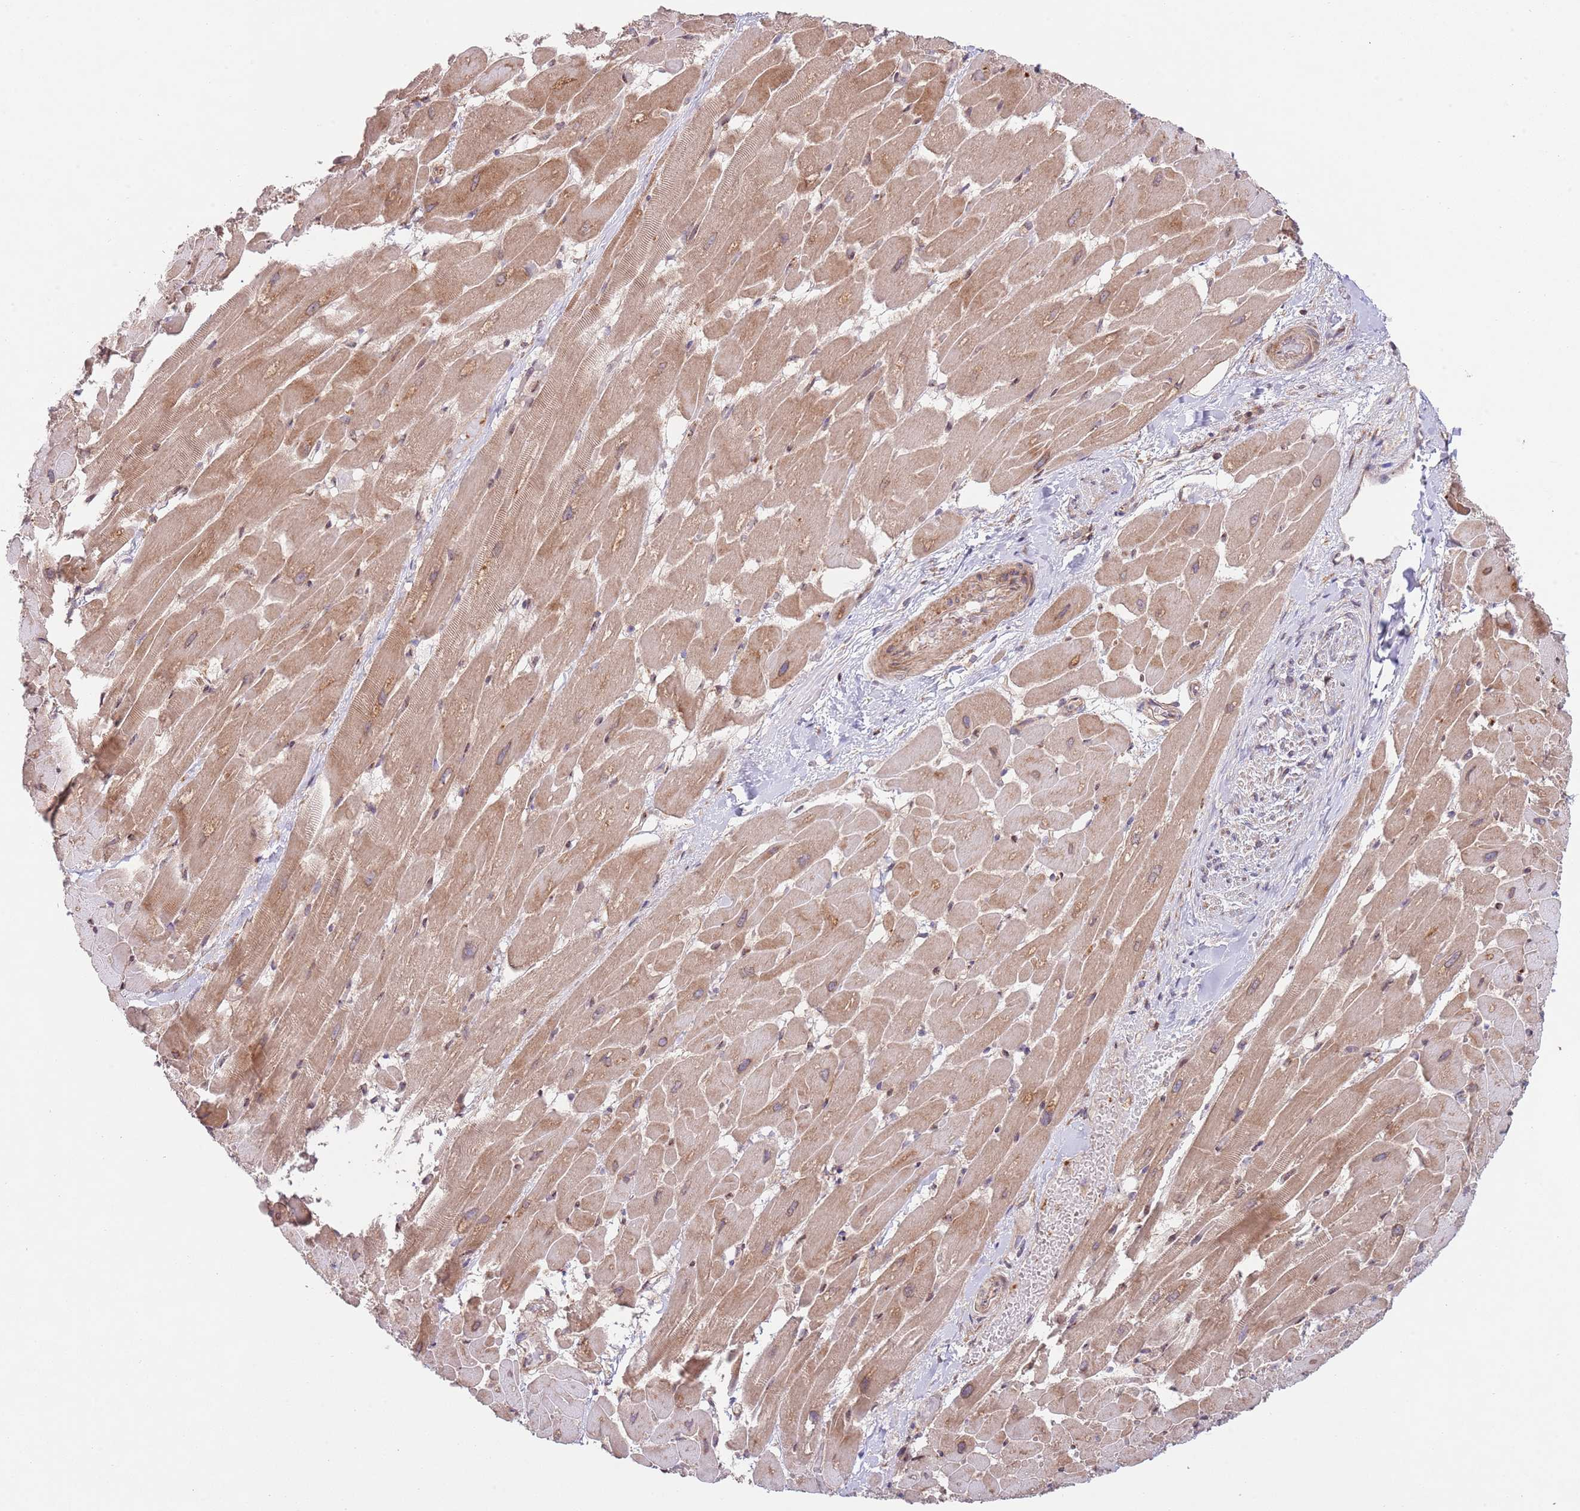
{"staining": {"intensity": "moderate", "quantity": "25%-75%", "location": "cytoplasmic/membranous"}, "tissue": "heart muscle", "cell_type": "Cardiomyocytes", "image_type": "normal", "snomed": [{"axis": "morphology", "description": "Normal tissue, NOS"}, {"axis": "topography", "description": "Heart"}], "caption": "Heart muscle stained with immunohistochemistry shows moderate cytoplasmic/membranous staining in about 25%-75% of cardiomyocytes. (DAB IHC, brown staining for protein, blue staining for nuclei).", "gene": "RNF19B", "patient": {"sex": "male", "age": 37}}